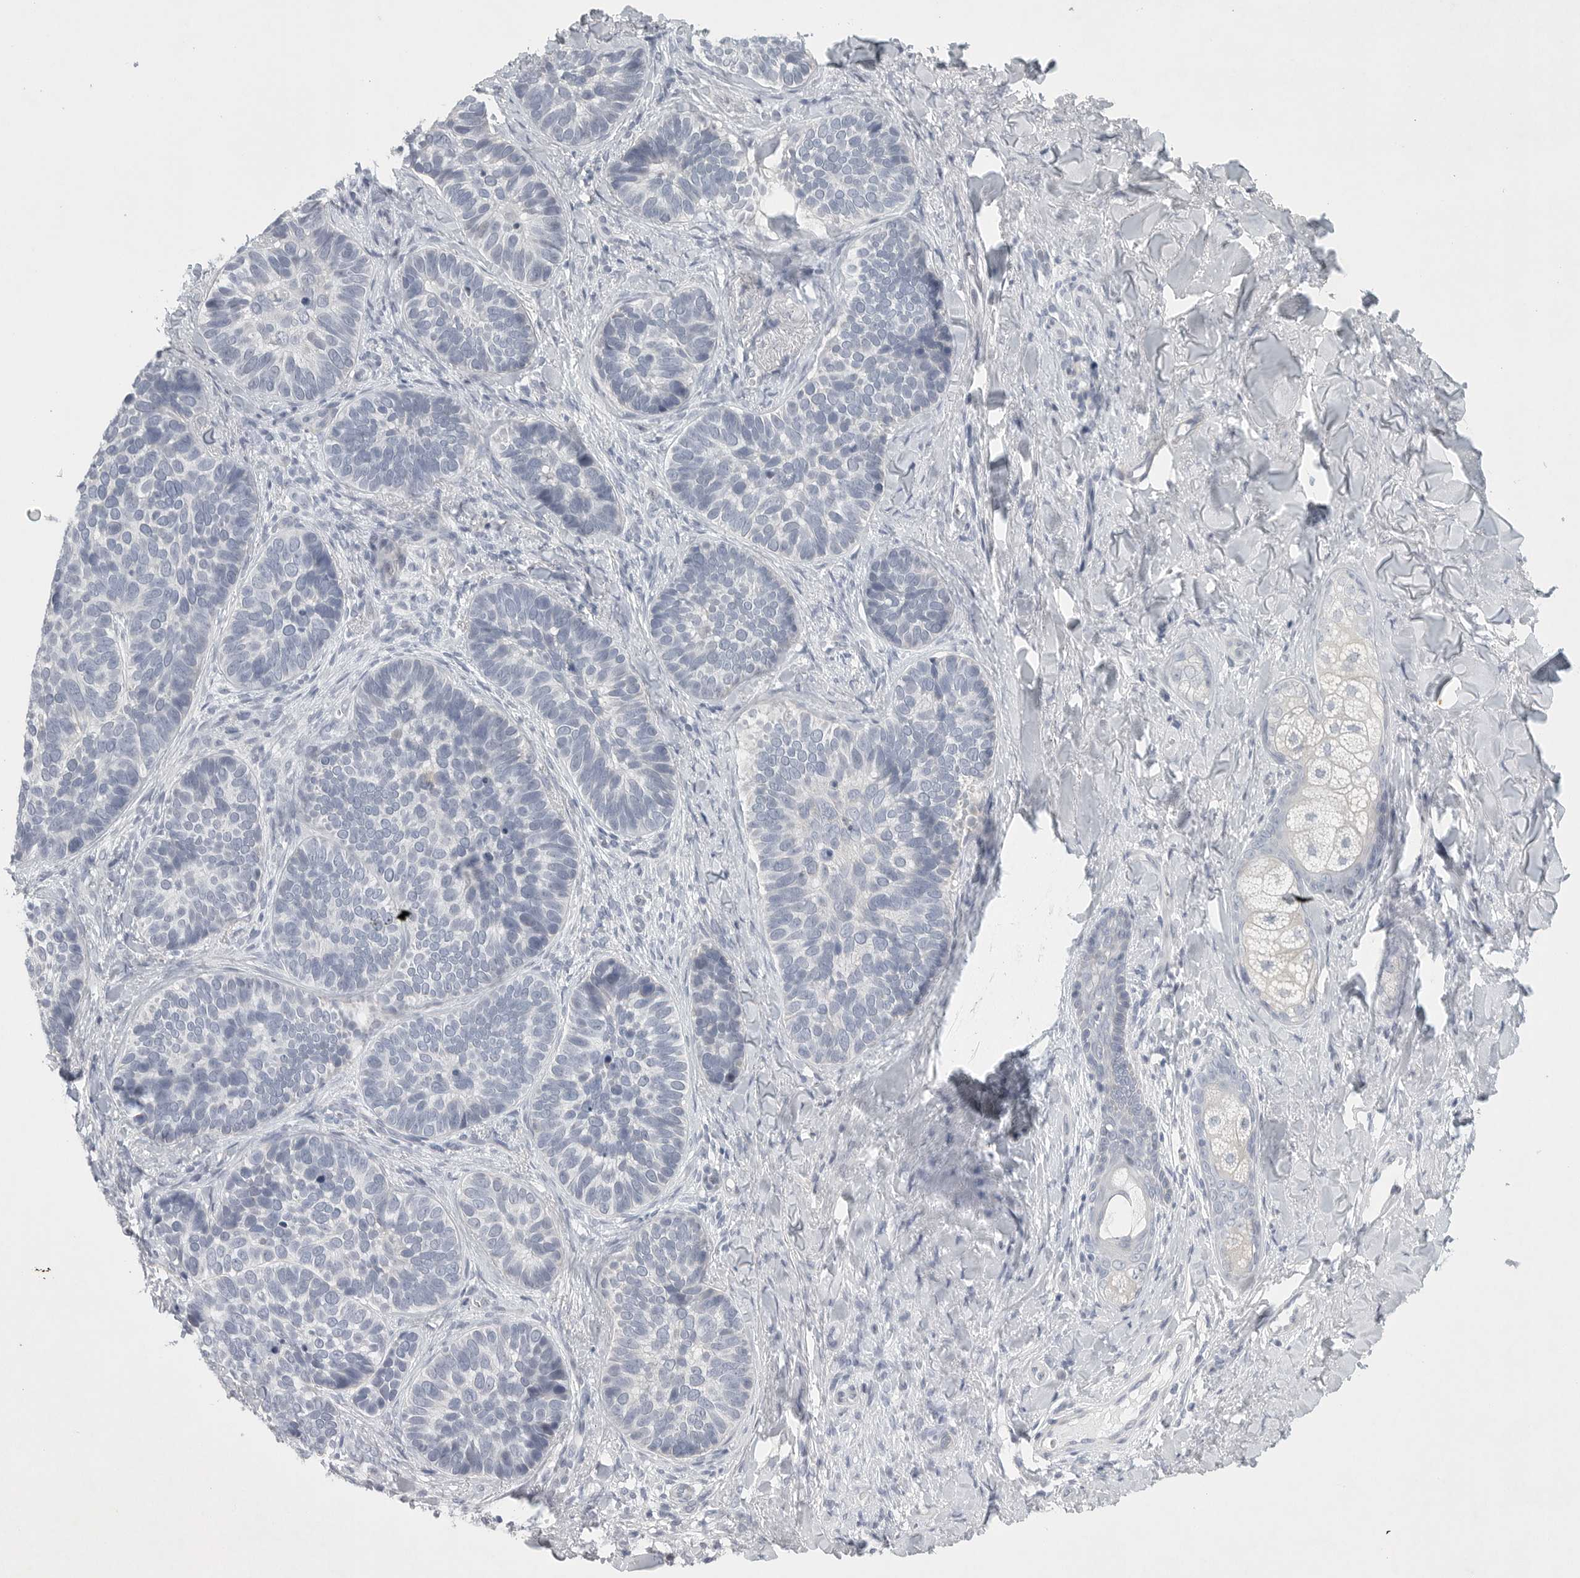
{"staining": {"intensity": "negative", "quantity": "none", "location": "none"}, "tissue": "skin cancer", "cell_type": "Tumor cells", "image_type": "cancer", "snomed": [{"axis": "morphology", "description": "Basal cell carcinoma"}, {"axis": "topography", "description": "Skin"}], "caption": "Immunohistochemistry (IHC) of skin basal cell carcinoma shows no expression in tumor cells.", "gene": "TNR", "patient": {"sex": "male", "age": 62}}